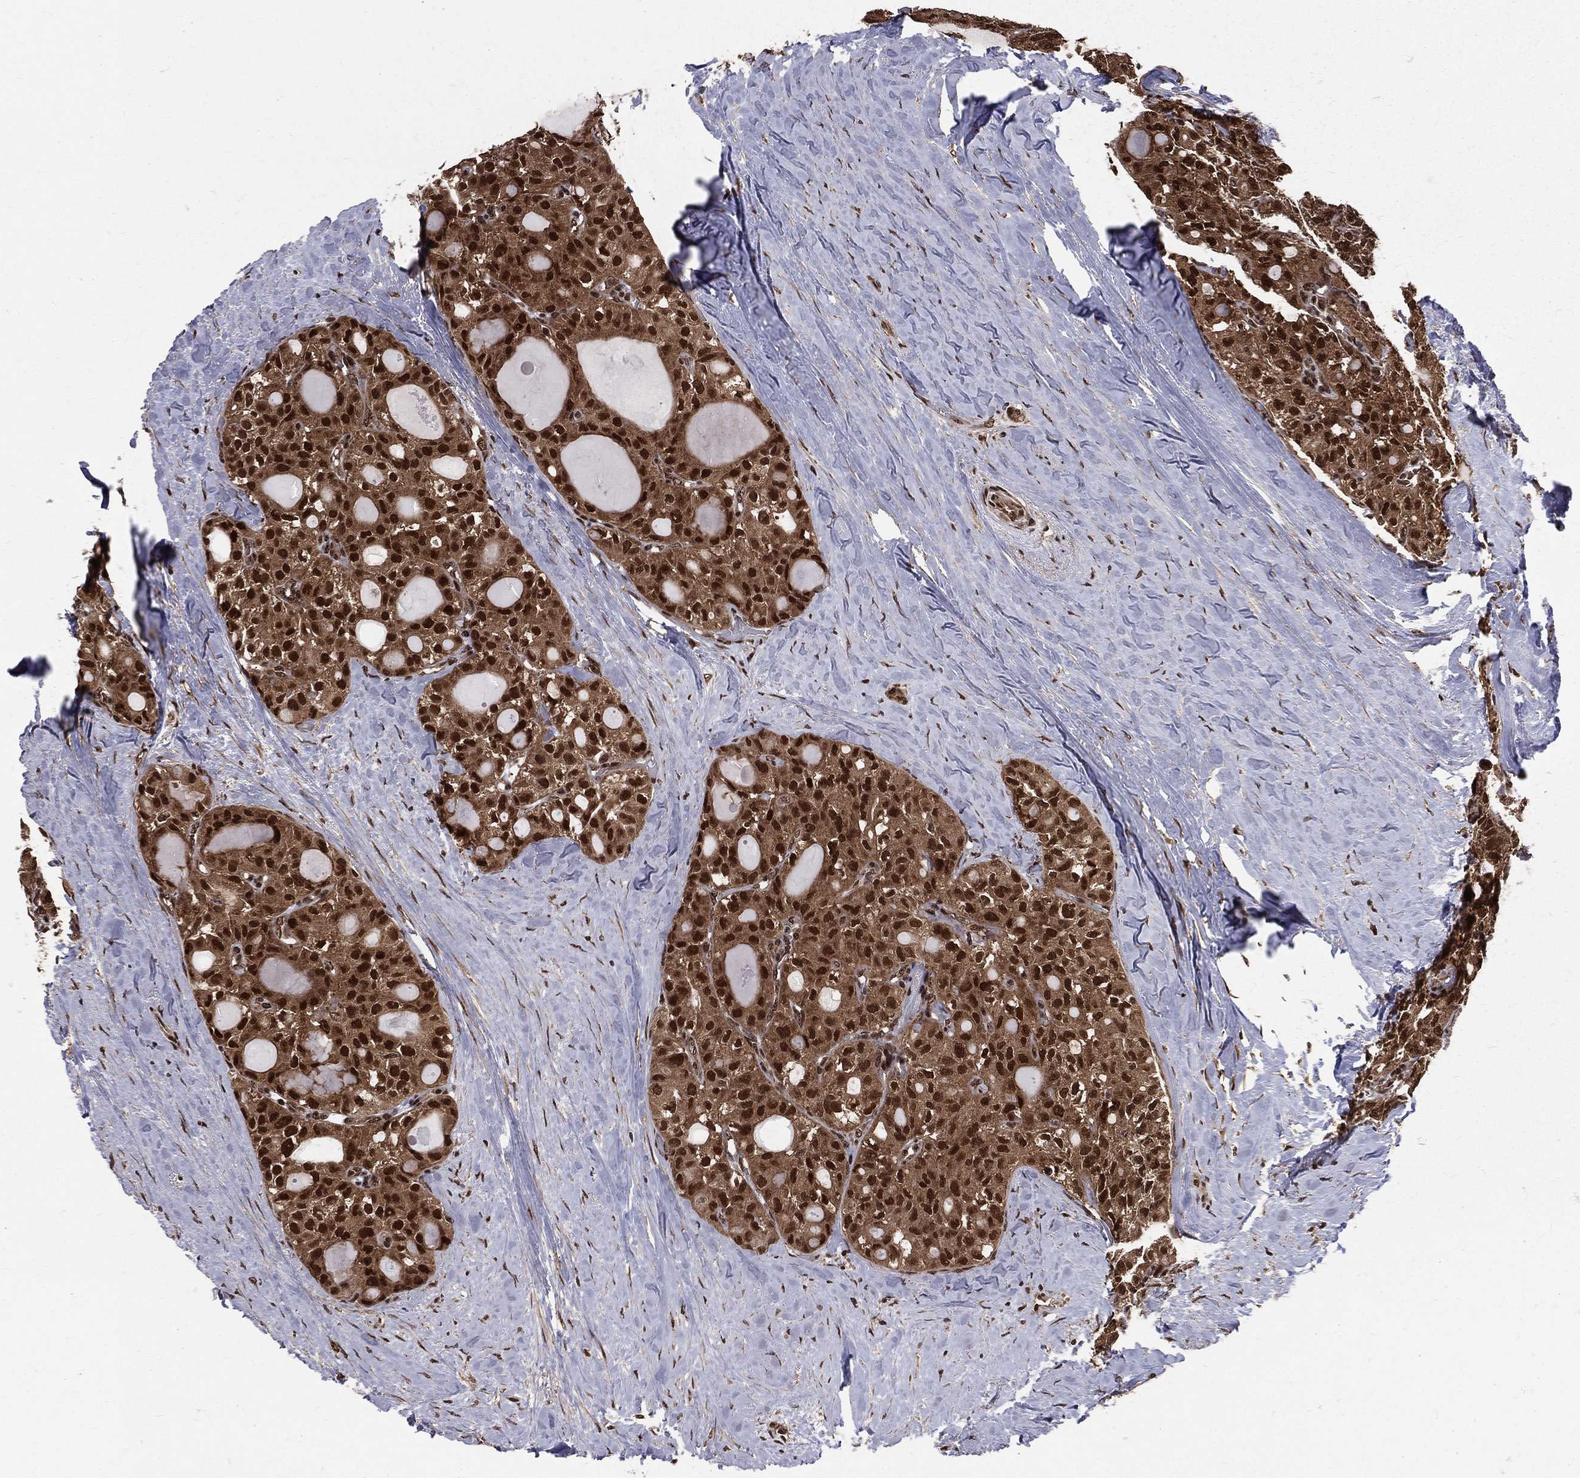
{"staining": {"intensity": "strong", "quantity": ">75%", "location": "cytoplasmic/membranous,nuclear"}, "tissue": "thyroid cancer", "cell_type": "Tumor cells", "image_type": "cancer", "snomed": [{"axis": "morphology", "description": "Follicular adenoma carcinoma, NOS"}, {"axis": "topography", "description": "Thyroid gland"}], "caption": "Immunohistochemical staining of human follicular adenoma carcinoma (thyroid) exhibits high levels of strong cytoplasmic/membranous and nuclear protein expression in about >75% of tumor cells.", "gene": "COPS4", "patient": {"sex": "male", "age": 75}}